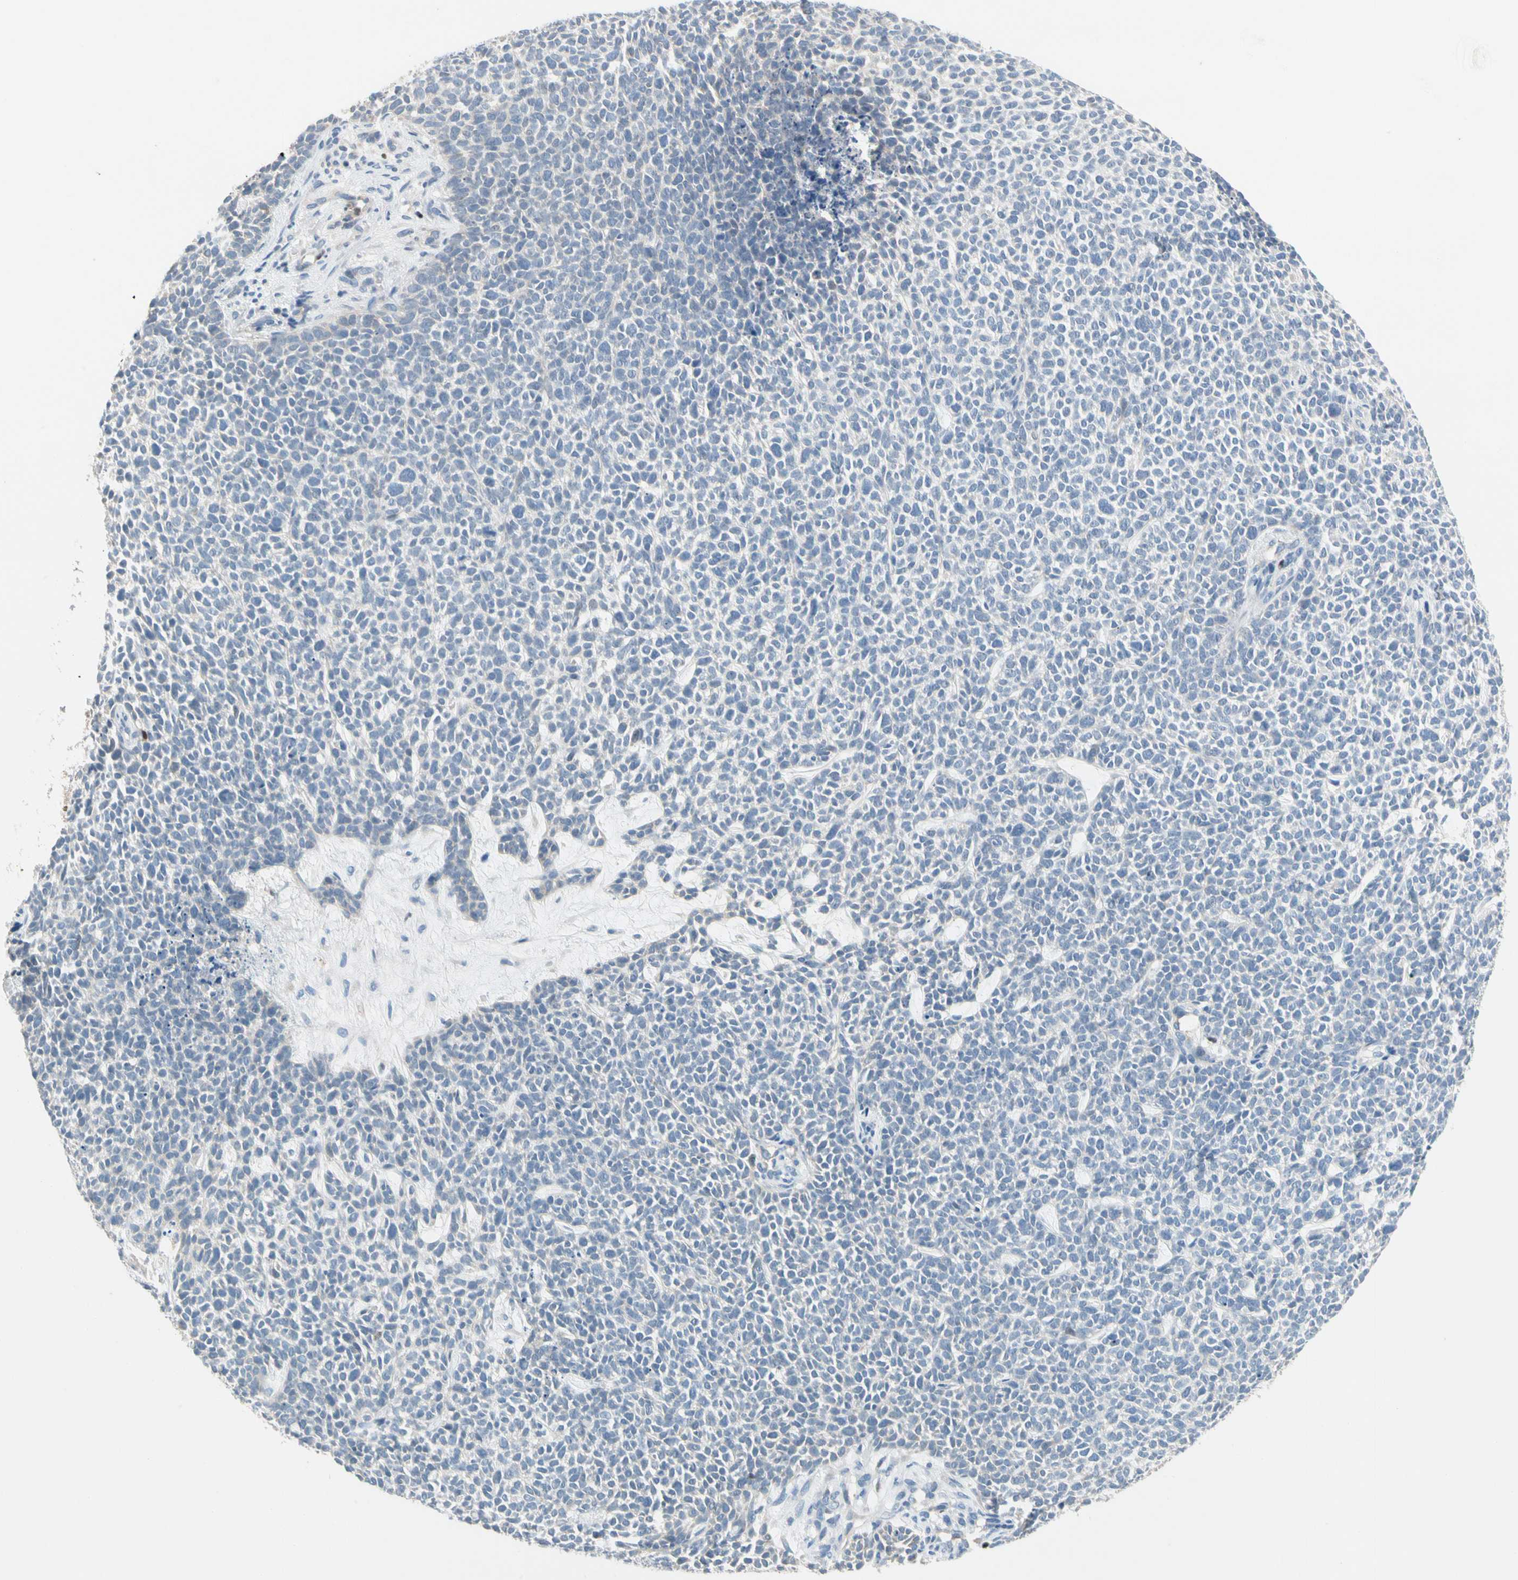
{"staining": {"intensity": "negative", "quantity": "none", "location": "none"}, "tissue": "skin cancer", "cell_type": "Tumor cells", "image_type": "cancer", "snomed": [{"axis": "morphology", "description": "Basal cell carcinoma"}, {"axis": "topography", "description": "Skin"}], "caption": "Tumor cells are negative for protein expression in human skin cancer (basal cell carcinoma).", "gene": "SP140", "patient": {"sex": "female", "age": 84}}